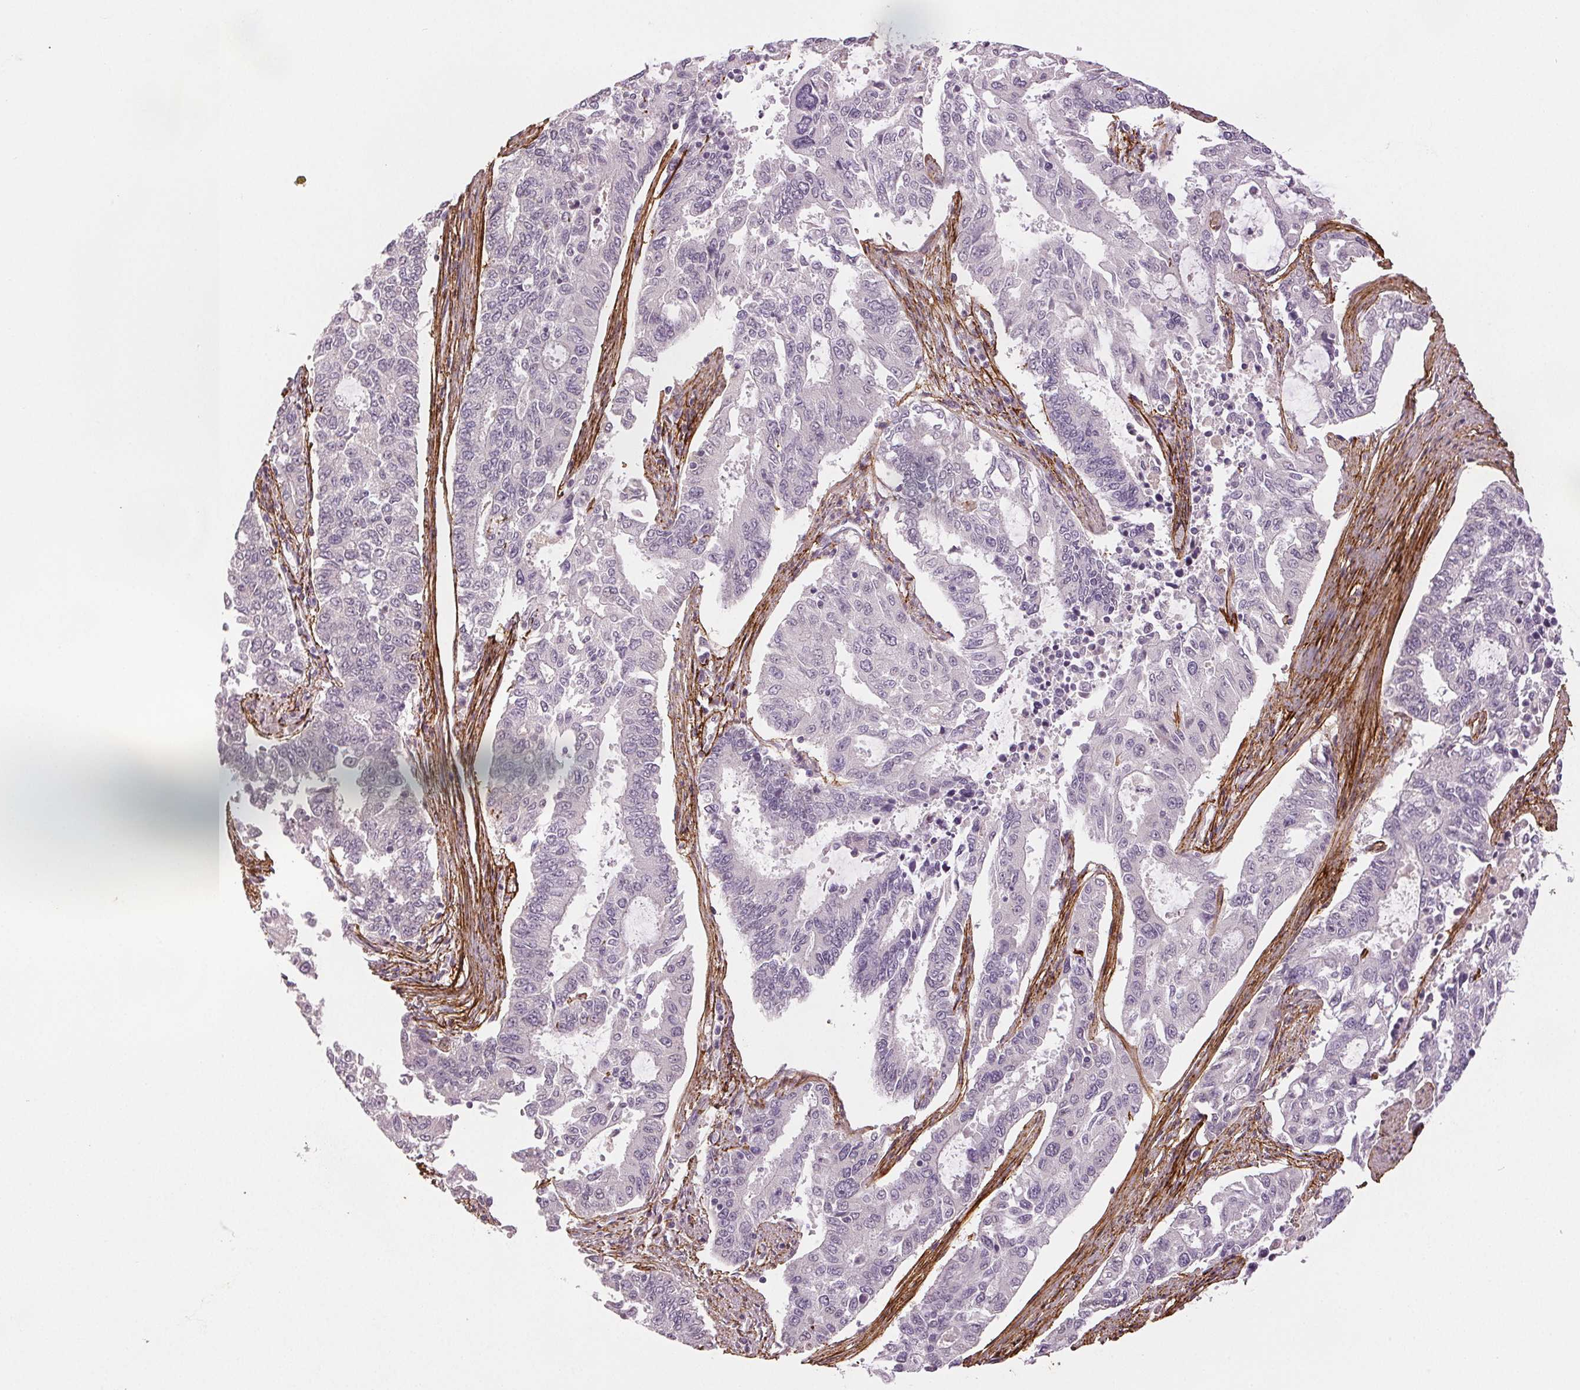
{"staining": {"intensity": "negative", "quantity": "none", "location": "none"}, "tissue": "endometrial cancer", "cell_type": "Tumor cells", "image_type": "cancer", "snomed": [{"axis": "morphology", "description": "Adenocarcinoma, NOS"}, {"axis": "topography", "description": "Uterus"}], "caption": "Tumor cells are negative for protein expression in human adenocarcinoma (endometrial). (DAB (3,3'-diaminobenzidine) IHC, high magnification).", "gene": "FBN1", "patient": {"sex": "female", "age": 59}}